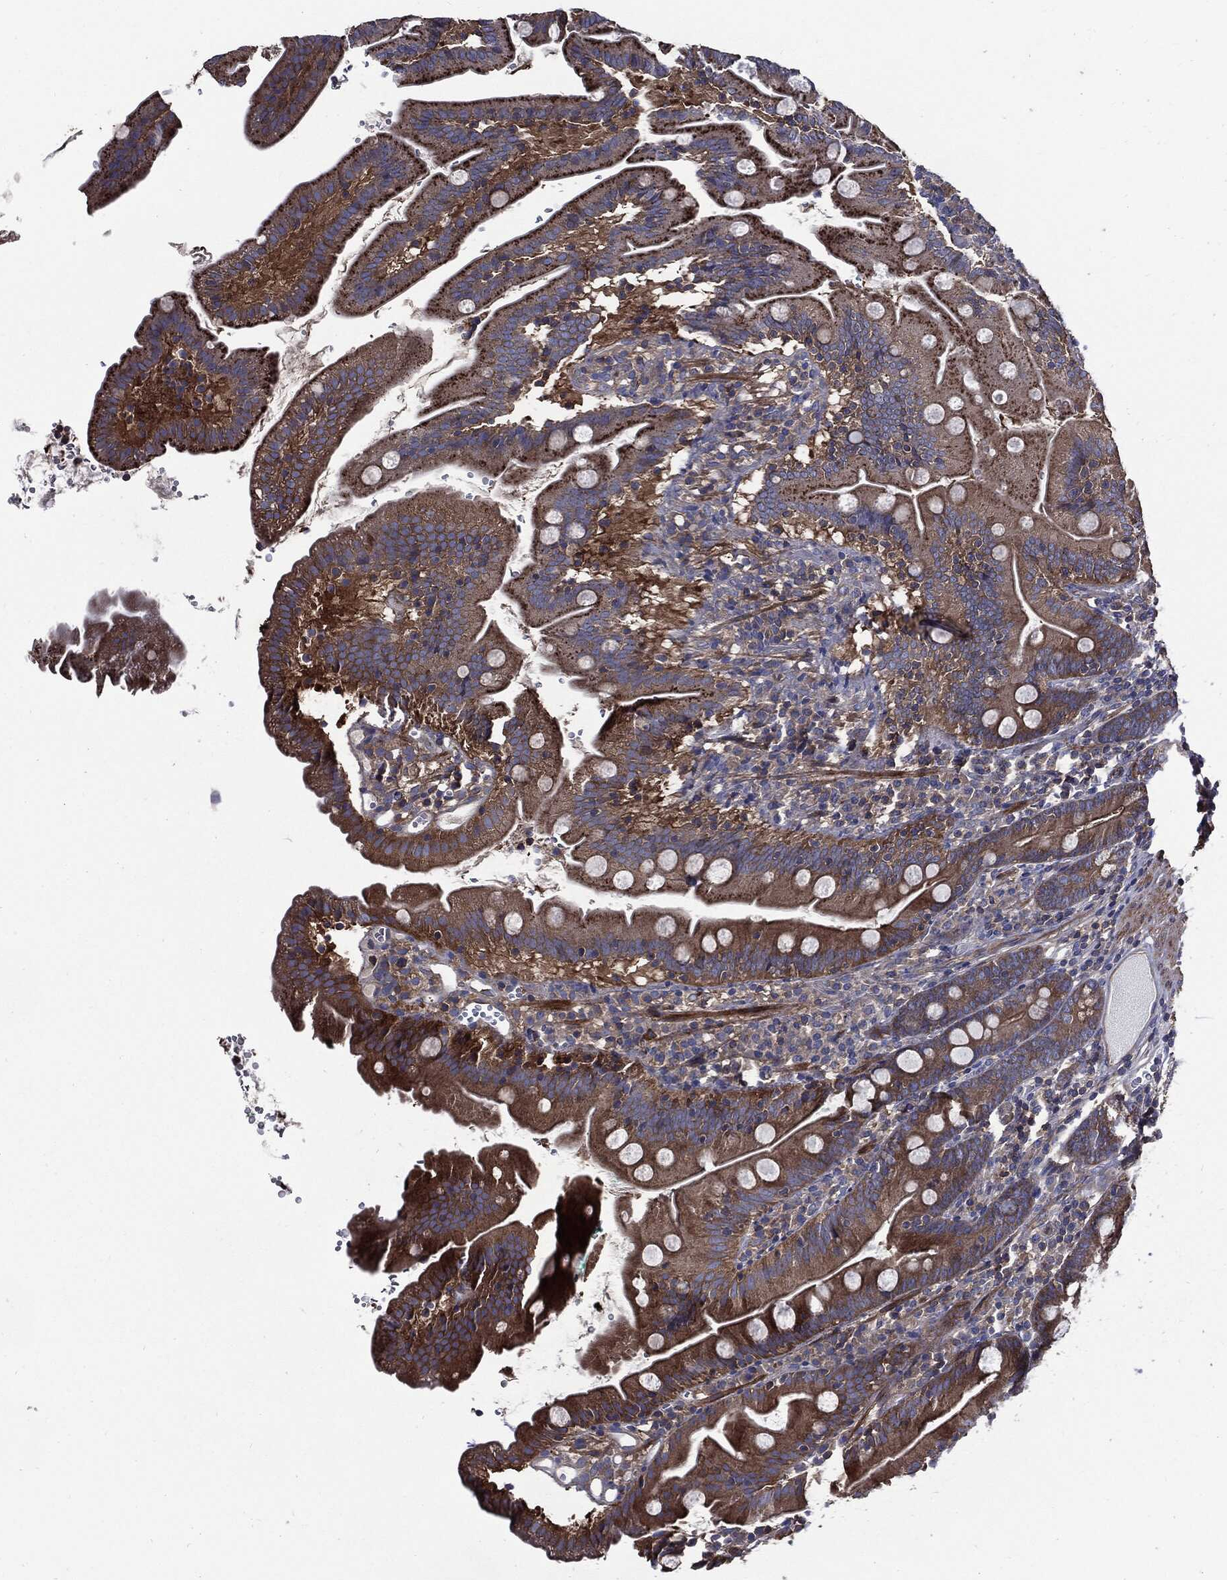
{"staining": {"intensity": "strong", "quantity": "25%-75%", "location": "cytoplasmic/membranous"}, "tissue": "duodenum", "cell_type": "Glandular cells", "image_type": "normal", "snomed": [{"axis": "morphology", "description": "Normal tissue, NOS"}, {"axis": "topography", "description": "Duodenum"}], "caption": "Duodenum stained for a protein (brown) shows strong cytoplasmic/membranous positive expression in about 25%-75% of glandular cells.", "gene": "PDCD6IP", "patient": {"sex": "female", "age": 67}}